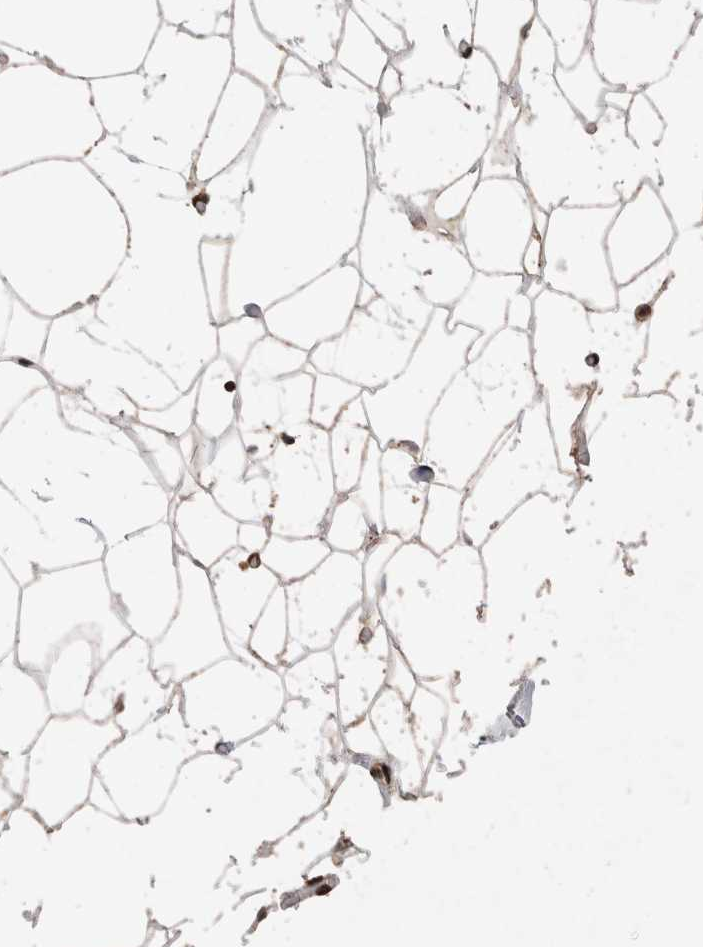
{"staining": {"intensity": "strong", "quantity": ">75%", "location": "nuclear"}, "tissue": "adipose tissue", "cell_type": "Adipocytes", "image_type": "normal", "snomed": [{"axis": "morphology", "description": "Normal tissue, NOS"}, {"axis": "morphology", "description": "Fibrosis, NOS"}, {"axis": "topography", "description": "Breast"}, {"axis": "topography", "description": "Adipose tissue"}], "caption": "DAB immunohistochemical staining of unremarkable adipose tissue exhibits strong nuclear protein expression in about >75% of adipocytes.", "gene": "HDGF", "patient": {"sex": "female", "age": 39}}